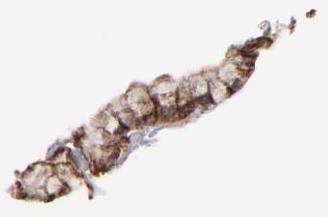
{"staining": {"intensity": "strong", "quantity": ">75%", "location": "cytoplasmic/membranous,nuclear"}, "tissue": "stomach", "cell_type": "Glandular cells", "image_type": "normal", "snomed": [{"axis": "morphology", "description": "Normal tissue, NOS"}, {"axis": "topography", "description": "Esophagus"}, {"axis": "topography", "description": "Stomach, upper"}], "caption": "A histopathology image of human stomach stained for a protein reveals strong cytoplasmic/membranous,nuclear brown staining in glandular cells.", "gene": "RGS6", "patient": {"sex": "male", "age": 47}}